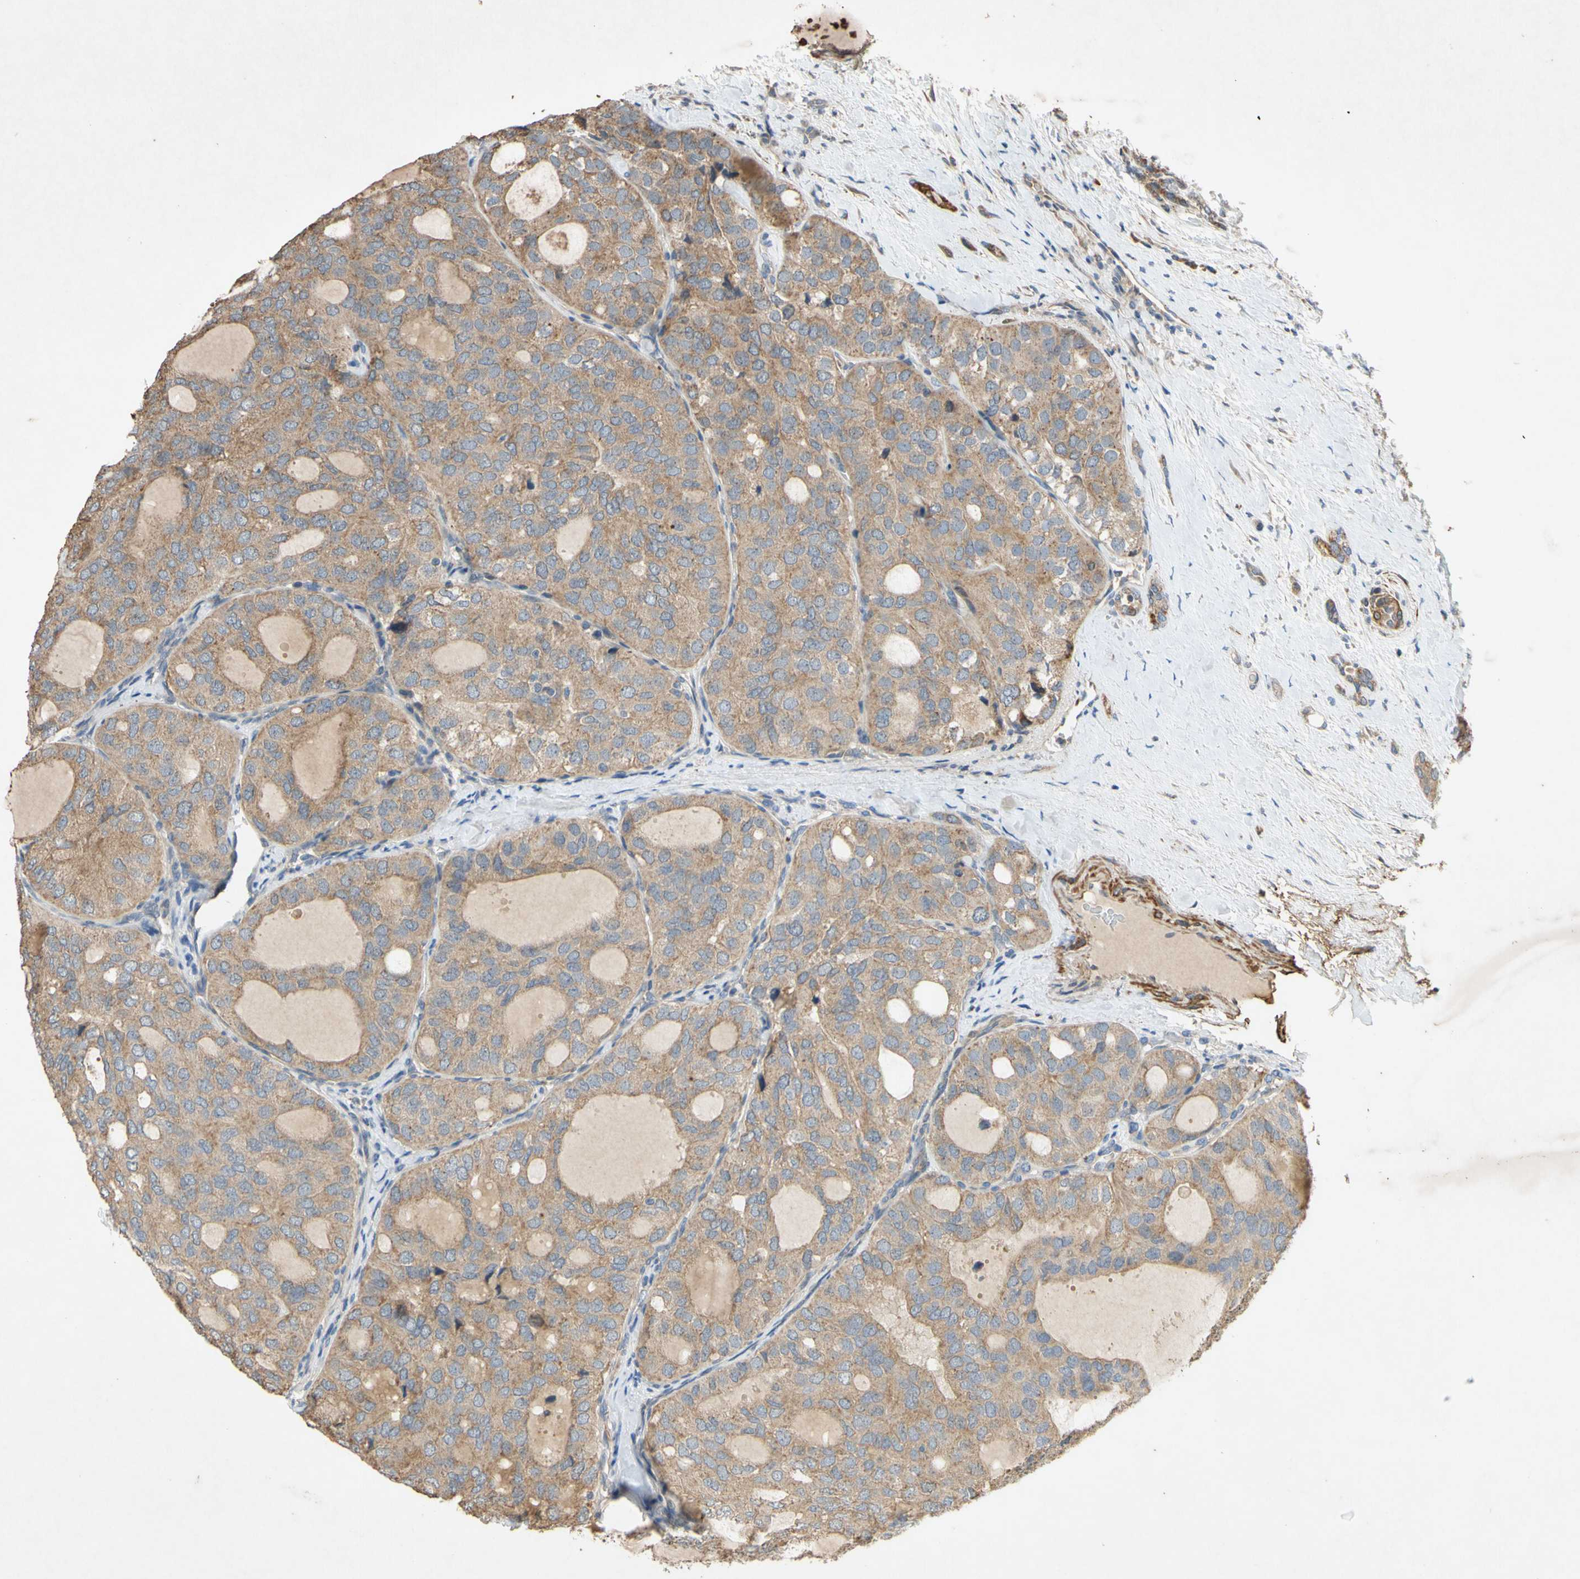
{"staining": {"intensity": "moderate", "quantity": ">75%", "location": "cytoplasmic/membranous"}, "tissue": "thyroid cancer", "cell_type": "Tumor cells", "image_type": "cancer", "snomed": [{"axis": "morphology", "description": "Follicular adenoma carcinoma, NOS"}, {"axis": "topography", "description": "Thyroid gland"}], "caption": "IHC staining of thyroid follicular adenoma carcinoma, which exhibits medium levels of moderate cytoplasmic/membranous positivity in about >75% of tumor cells indicating moderate cytoplasmic/membranous protein expression. The staining was performed using DAB (brown) for protein detection and nuclei were counterstained in hematoxylin (blue).", "gene": "PARD6A", "patient": {"sex": "male", "age": 75}}